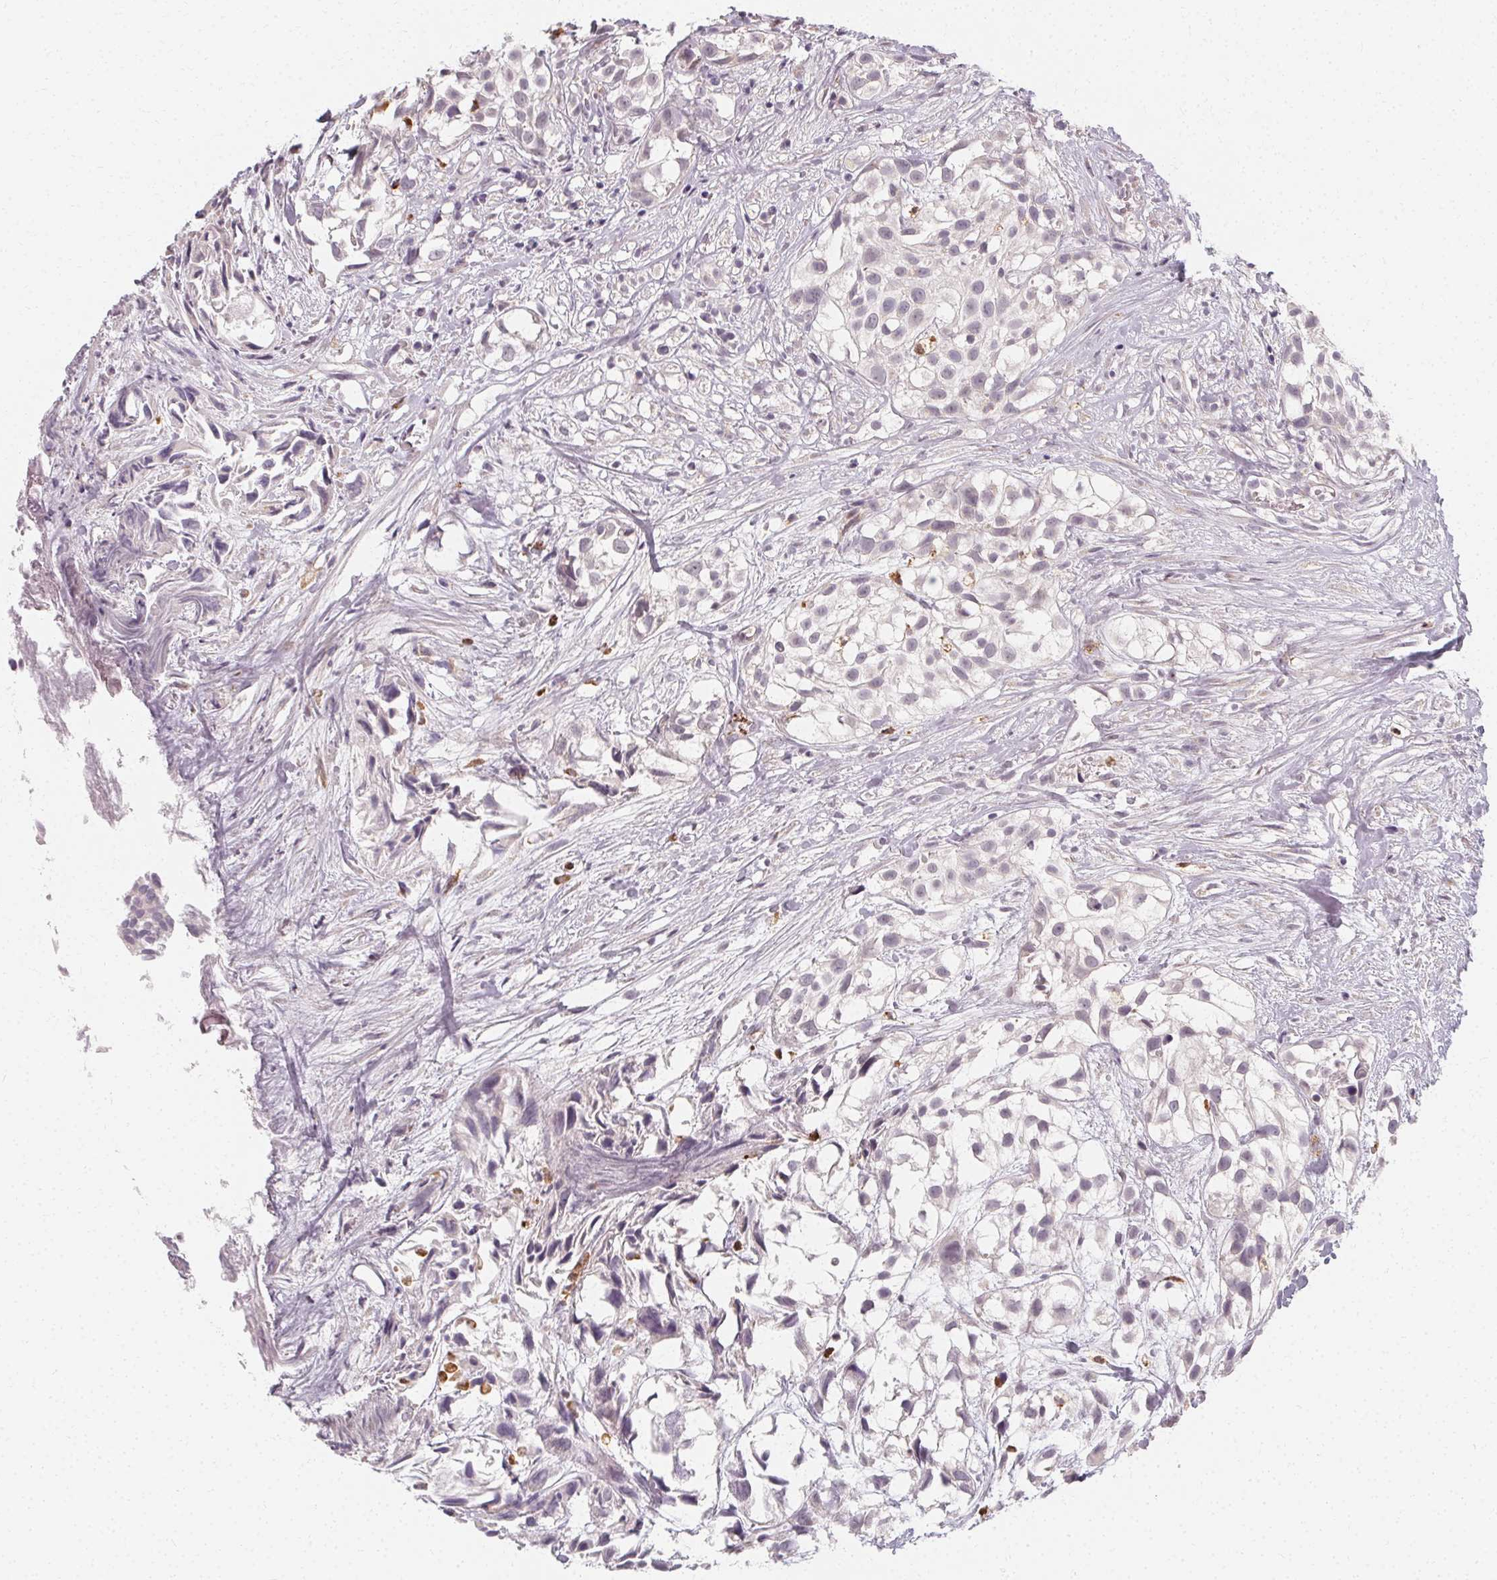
{"staining": {"intensity": "negative", "quantity": "none", "location": "none"}, "tissue": "urothelial cancer", "cell_type": "Tumor cells", "image_type": "cancer", "snomed": [{"axis": "morphology", "description": "Urothelial carcinoma, High grade"}, {"axis": "topography", "description": "Urinary bladder"}], "caption": "Human high-grade urothelial carcinoma stained for a protein using immunohistochemistry exhibits no staining in tumor cells.", "gene": "CLCNKB", "patient": {"sex": "male", "age": 56}}